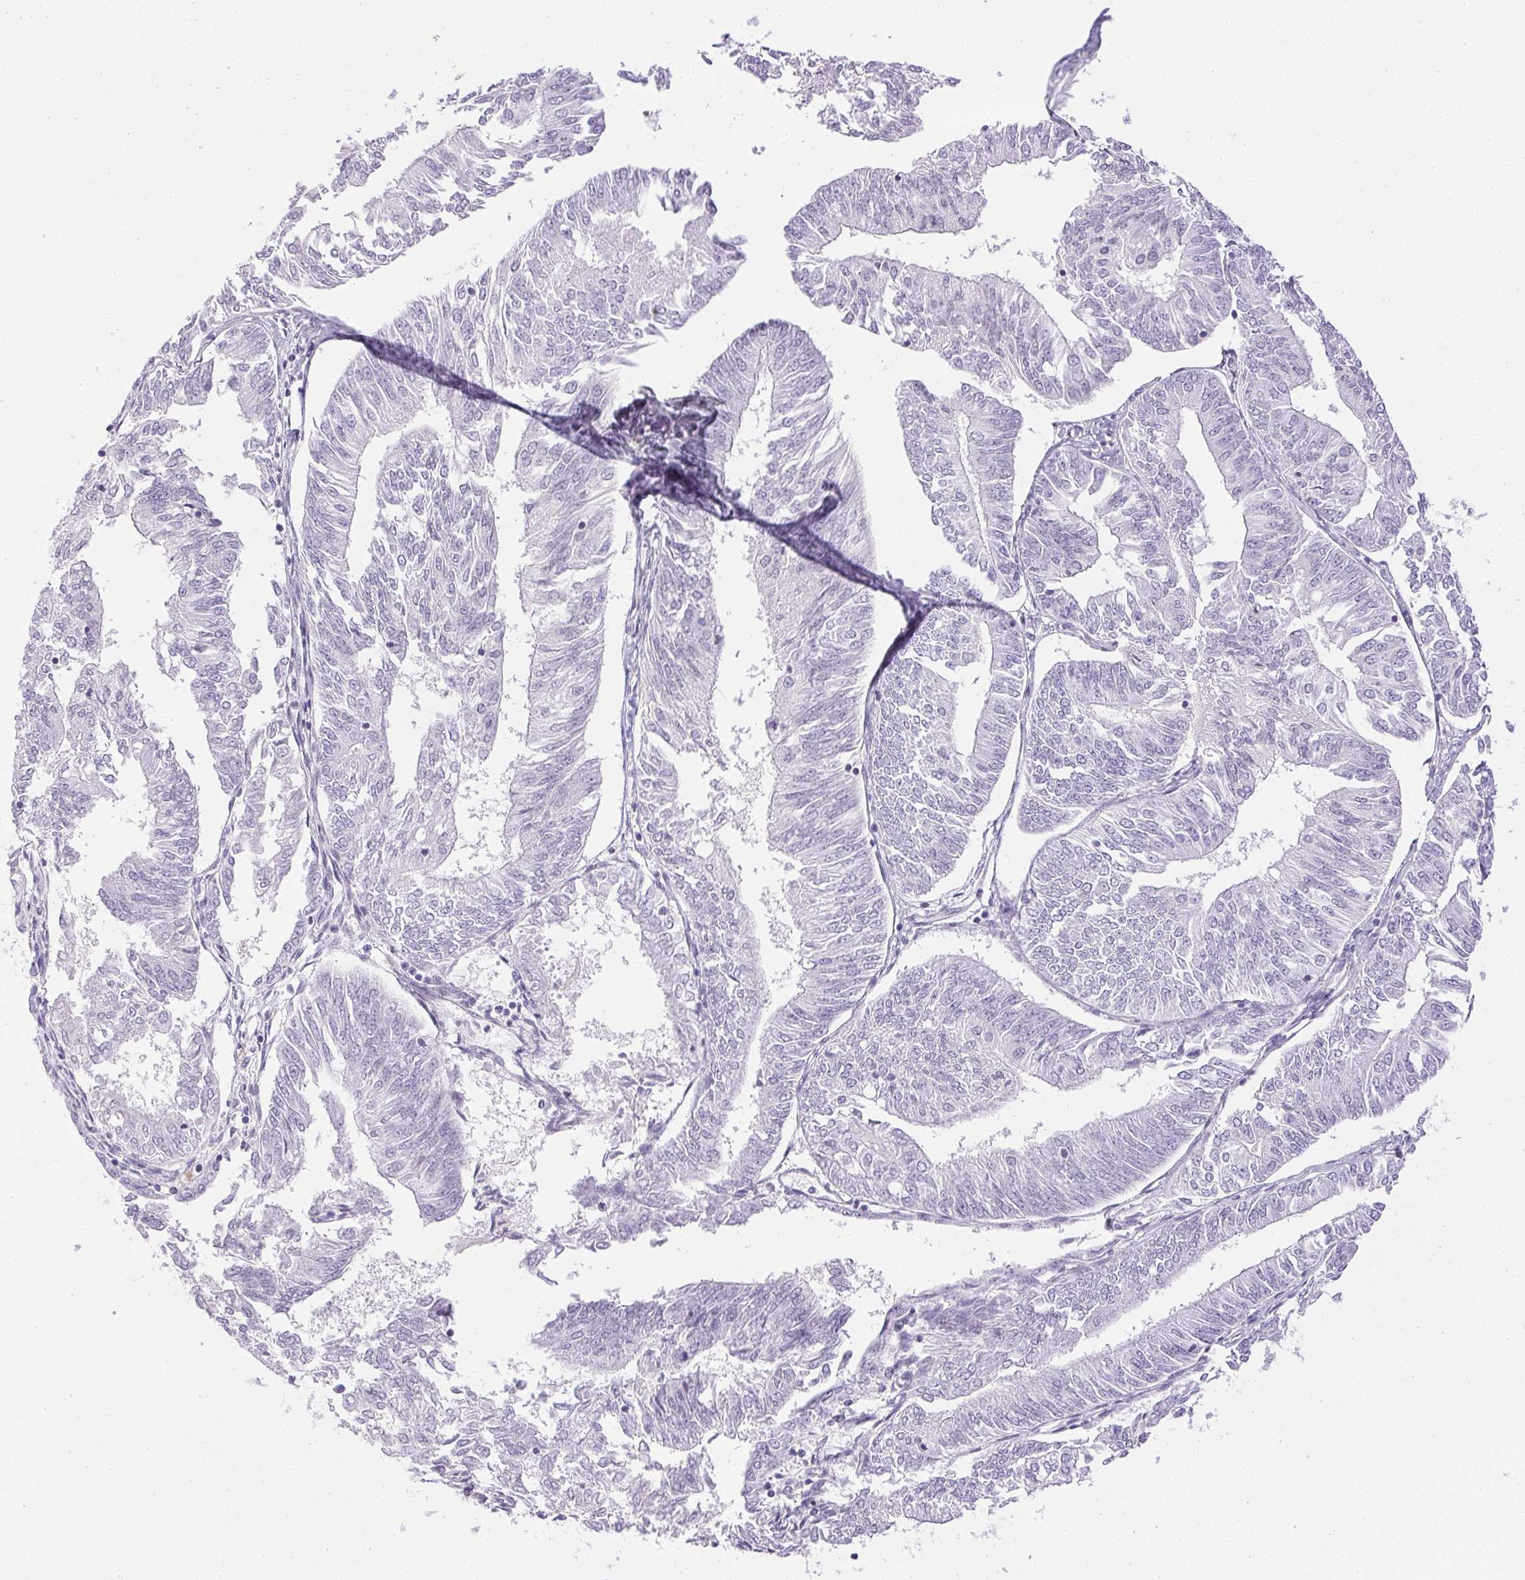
{"staining": {"intensity": "negative", "quantity": "none", "location": "none"}, "tissue": "endometrial cancer", "cell_type": "Tumor cells", "image_type": "cancer", "snomed": [{"axis": "morphology", "description": "Adenocarcinoma, NOS"}, {"axis": "topography", "description": "Endometrium"}], "caption": "A histopathology image of endometrial cancer (adenocarcinoma) stained for a protein reveals no brown staining in tumor cells. Brightfield microscopy of immunohistochemistry stained with DAB (3,3'-diaminobenzidine) (brown) and hematoxylin (blue), captured at high magnification.", "gene": "CPB1", "patient": {"sex": "female", "age": 58}}